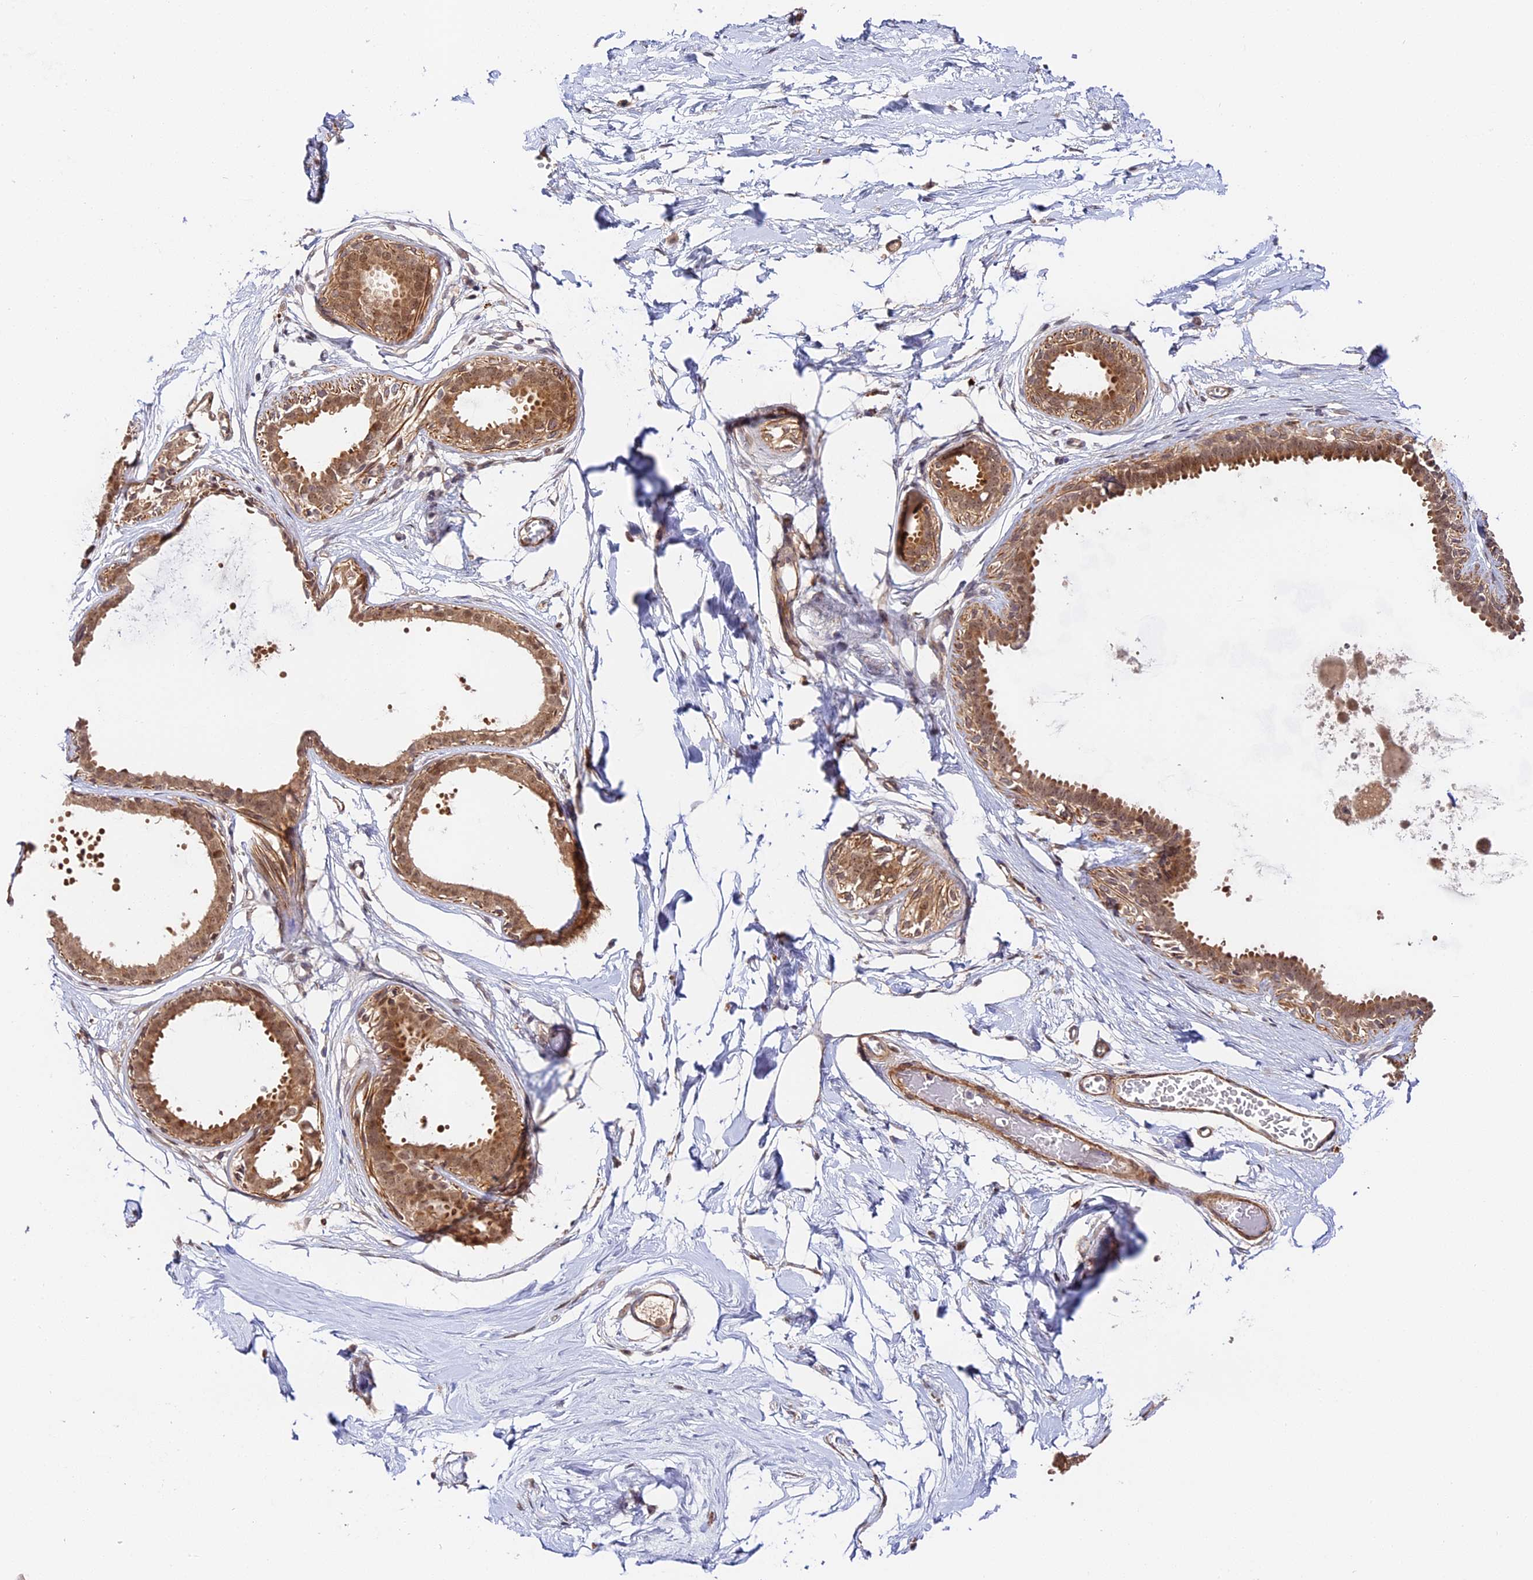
{"staining": {"intensity": "weak", "quantity": "25%-75%", "location": "cytoplasmic/membranous"}, "tissue": "breast", "cell_type": "Adipocytes", "image_type": "normal", "snomed": [{"axis": "morphology", "description": "Normal tissue, NOS"}, {"axis": "topography", "description": "Breast"}], "caption": "Protein expression analysis of benign human breast reveals weak cytoplasmic/membranous expression in about 25%-75% of adipocytes. Using DAB (brown) and hematoxylin (blue) stains, captured at high magnification using brightfield microscopy.", "gene": "IMPACT", "patient": {"sex": "female", "age": 45}}